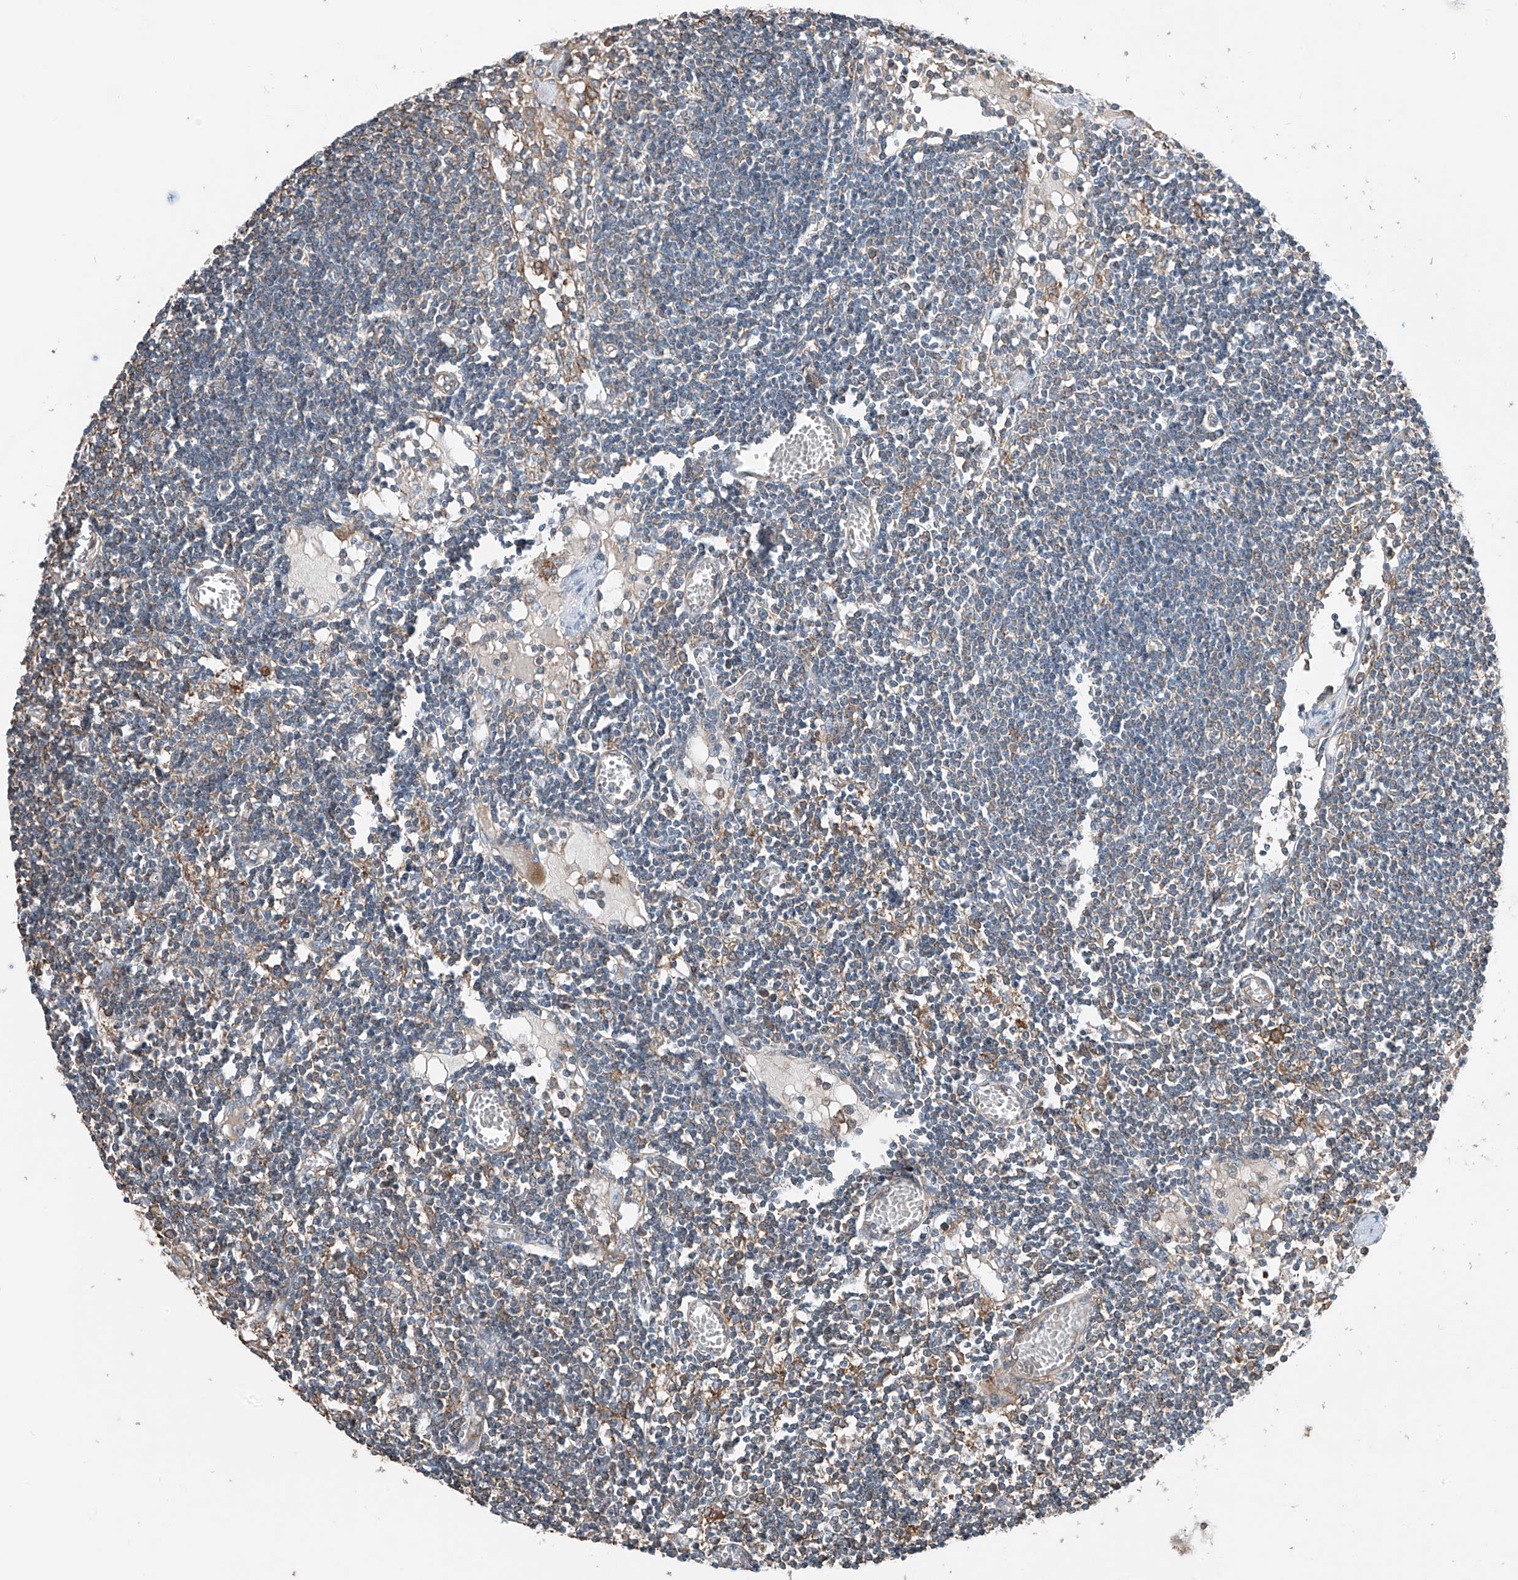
{"staining": {"intensity": "moderate", "quantity": "<25%", "location": "cytoplasmic/membranous"}, "tissue": "lymph node", "cell_type": "Germinal center cells", "image_type": "normal", "snomed": [{"axis": "morphology", "description": "Normal tissue, NOS"}, {"axis": "topography", "description": "Lymph node"}], "caption": "Immunohistochemical staining of benign lymph node exhibits <25% levels of moderate cytoplasmic/membranous protein positivity in about <25% of germinal center cells.", "gene": "SLC1A5", "patient": {"sex": "female", "age": 11}}